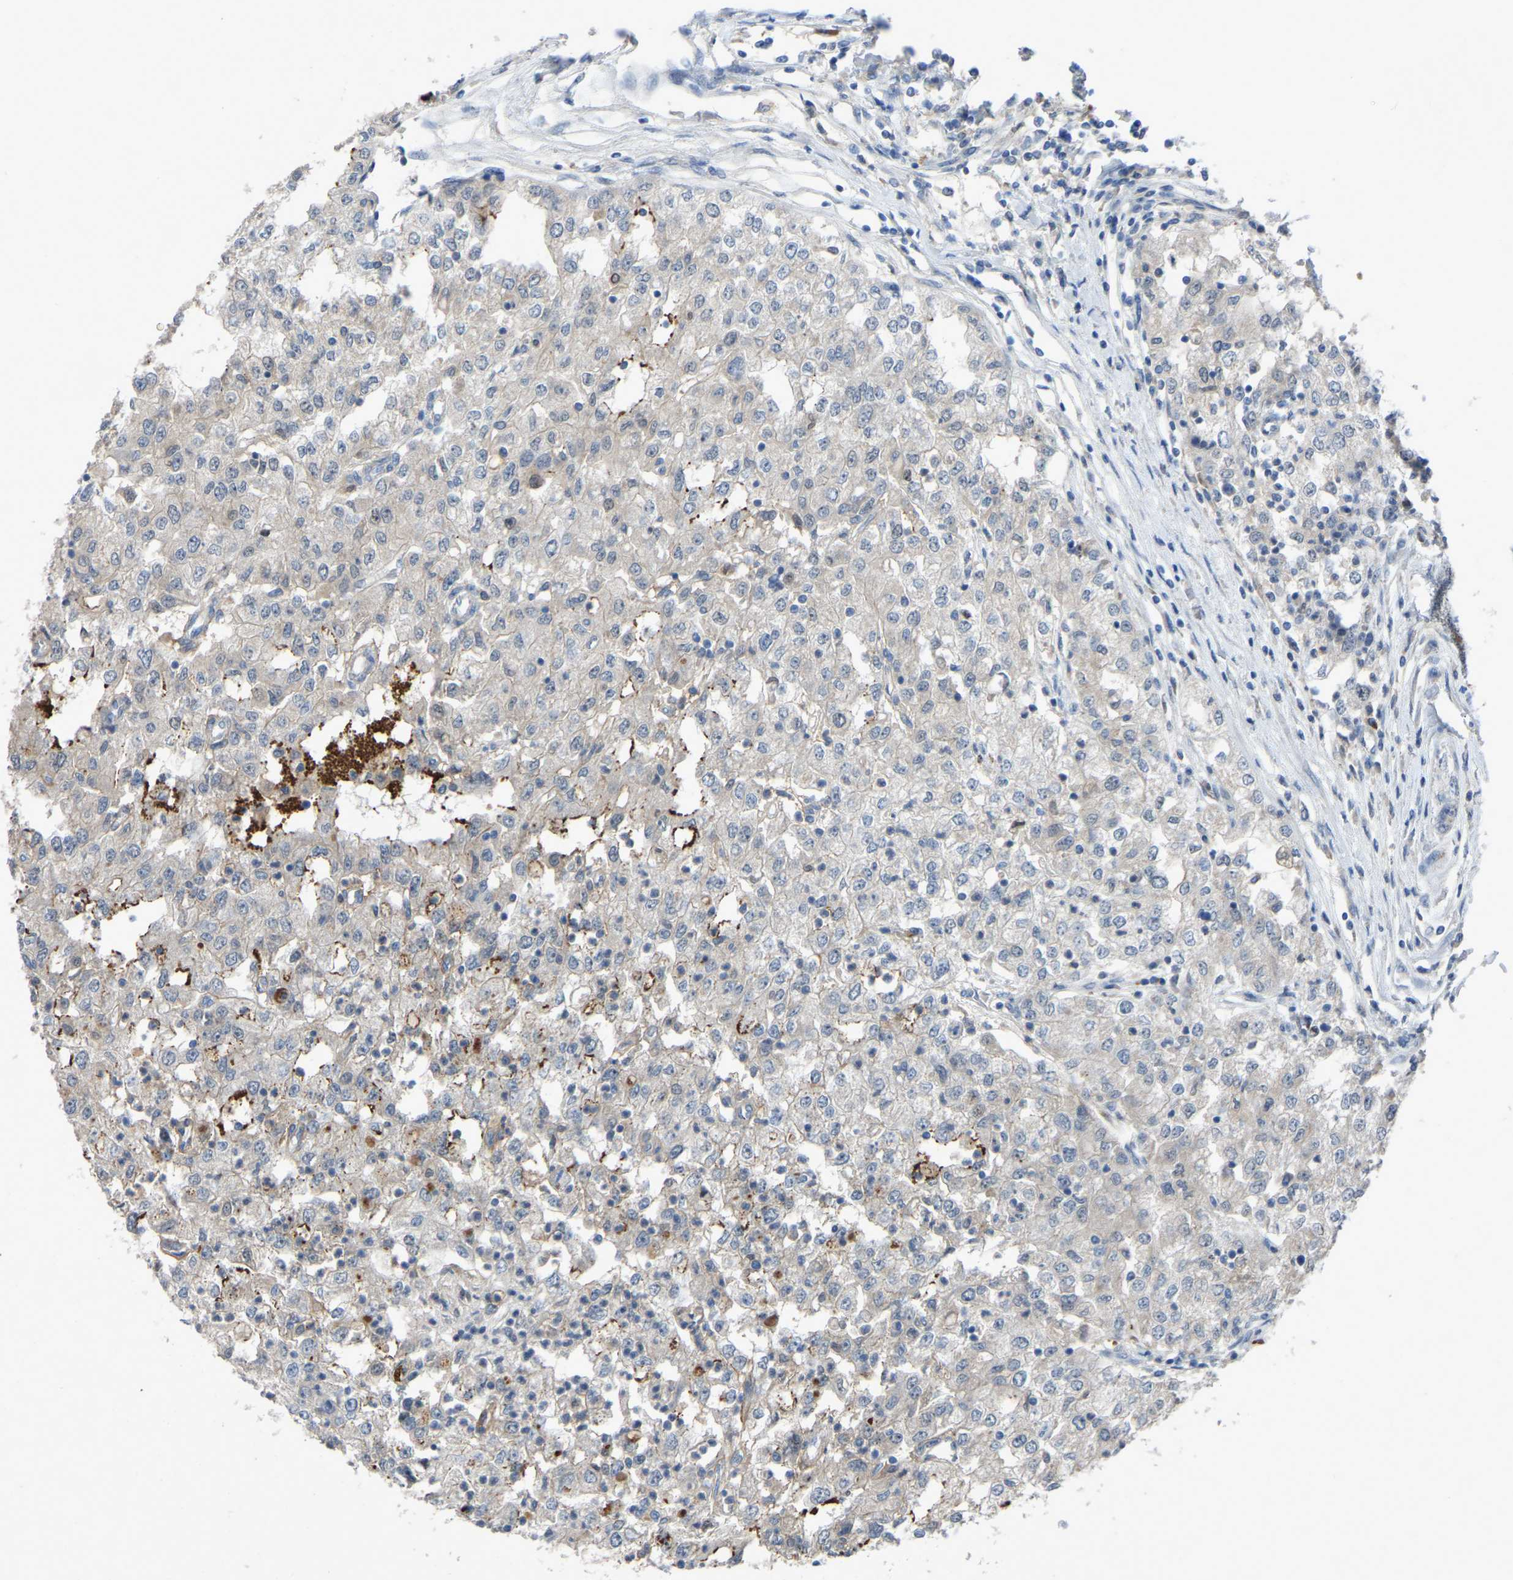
{"staining": {"intensity": "negative", "quantity": "none", "location": "none"}, "tissue": "renal cancer", "cell_type": "Tumor cells", "image_type": "cancer", "snomed": [{"axis": "morphology", "description": "Adenocarcinoma, NOS"}, {"axis": "topography", "description": "Kidney"}], "caption": "Renal adenocarcinoma stained for a protein using immunohistochemistry displays no staining tumor cells.", "gene": "FHIT", "patient": {"sex": "female", "age": 54}}